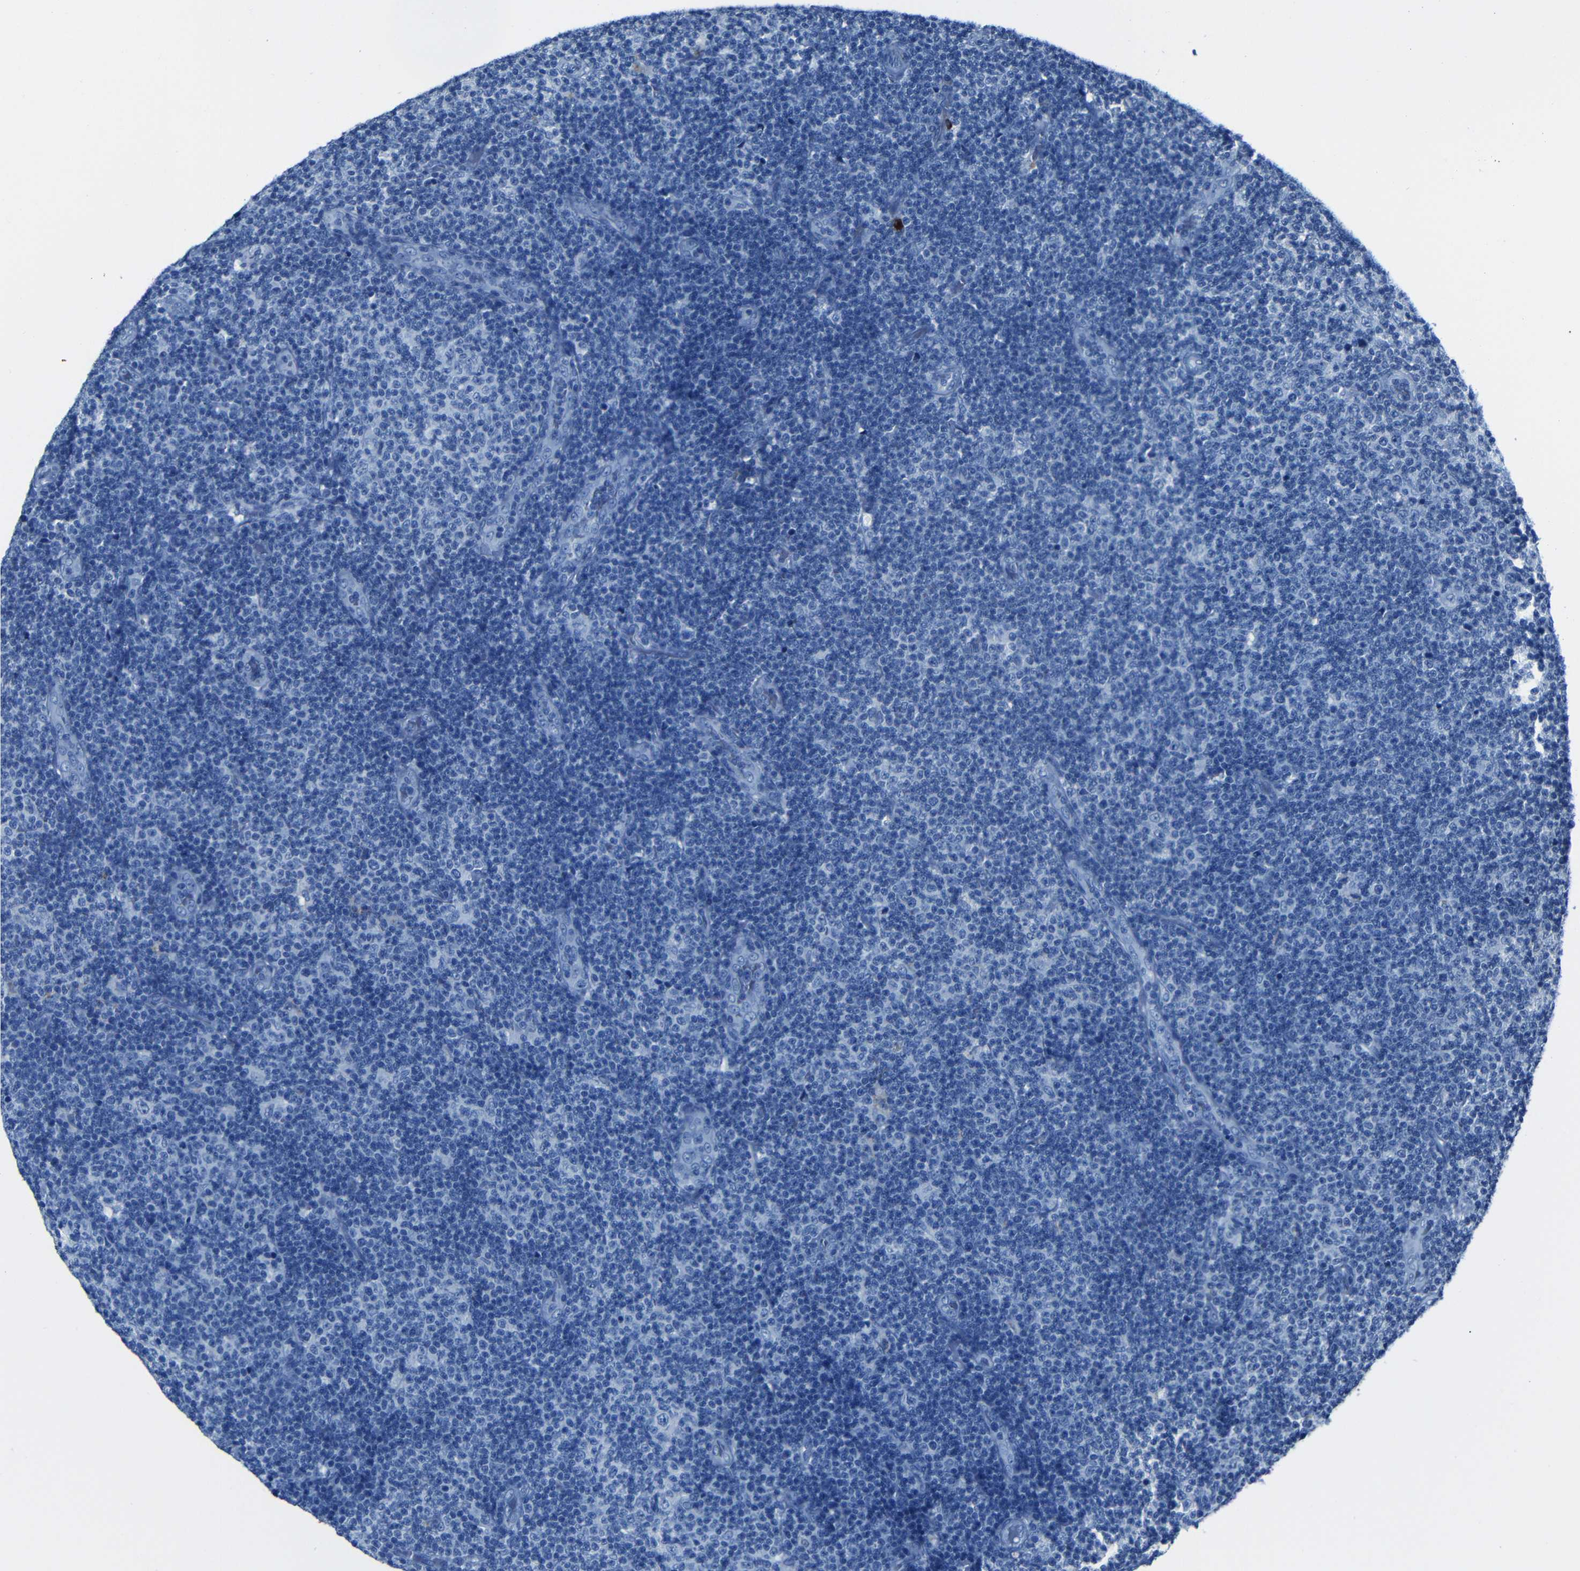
{"staining": {"intensity": "negative", "quantity": "none", "location": "none"}, "tissue": "lymphoma", "cell_type": "Tumor cells", "image_type": "cancer", "snomed": [{"axis": "morphology", "description": "Malignant lymphoma, non-Hodgkin's type, Low grade"}, {"axis": "topography", "description": "Lymph node"}], "caption": "High power microscopy histopathology image of an immunohistochemistry micrograph of lymphoma, revealing no significant expression in tumor cells. (Stains: DAB (3,3'-diaminobenzidine) immunohistochemistry (IHC) with hematoxylin counter stain, Microscopy: brightfield microscopy at high magnification).", "gene": "CLDN11", "patient": {"sex": "male", "age": 83}}